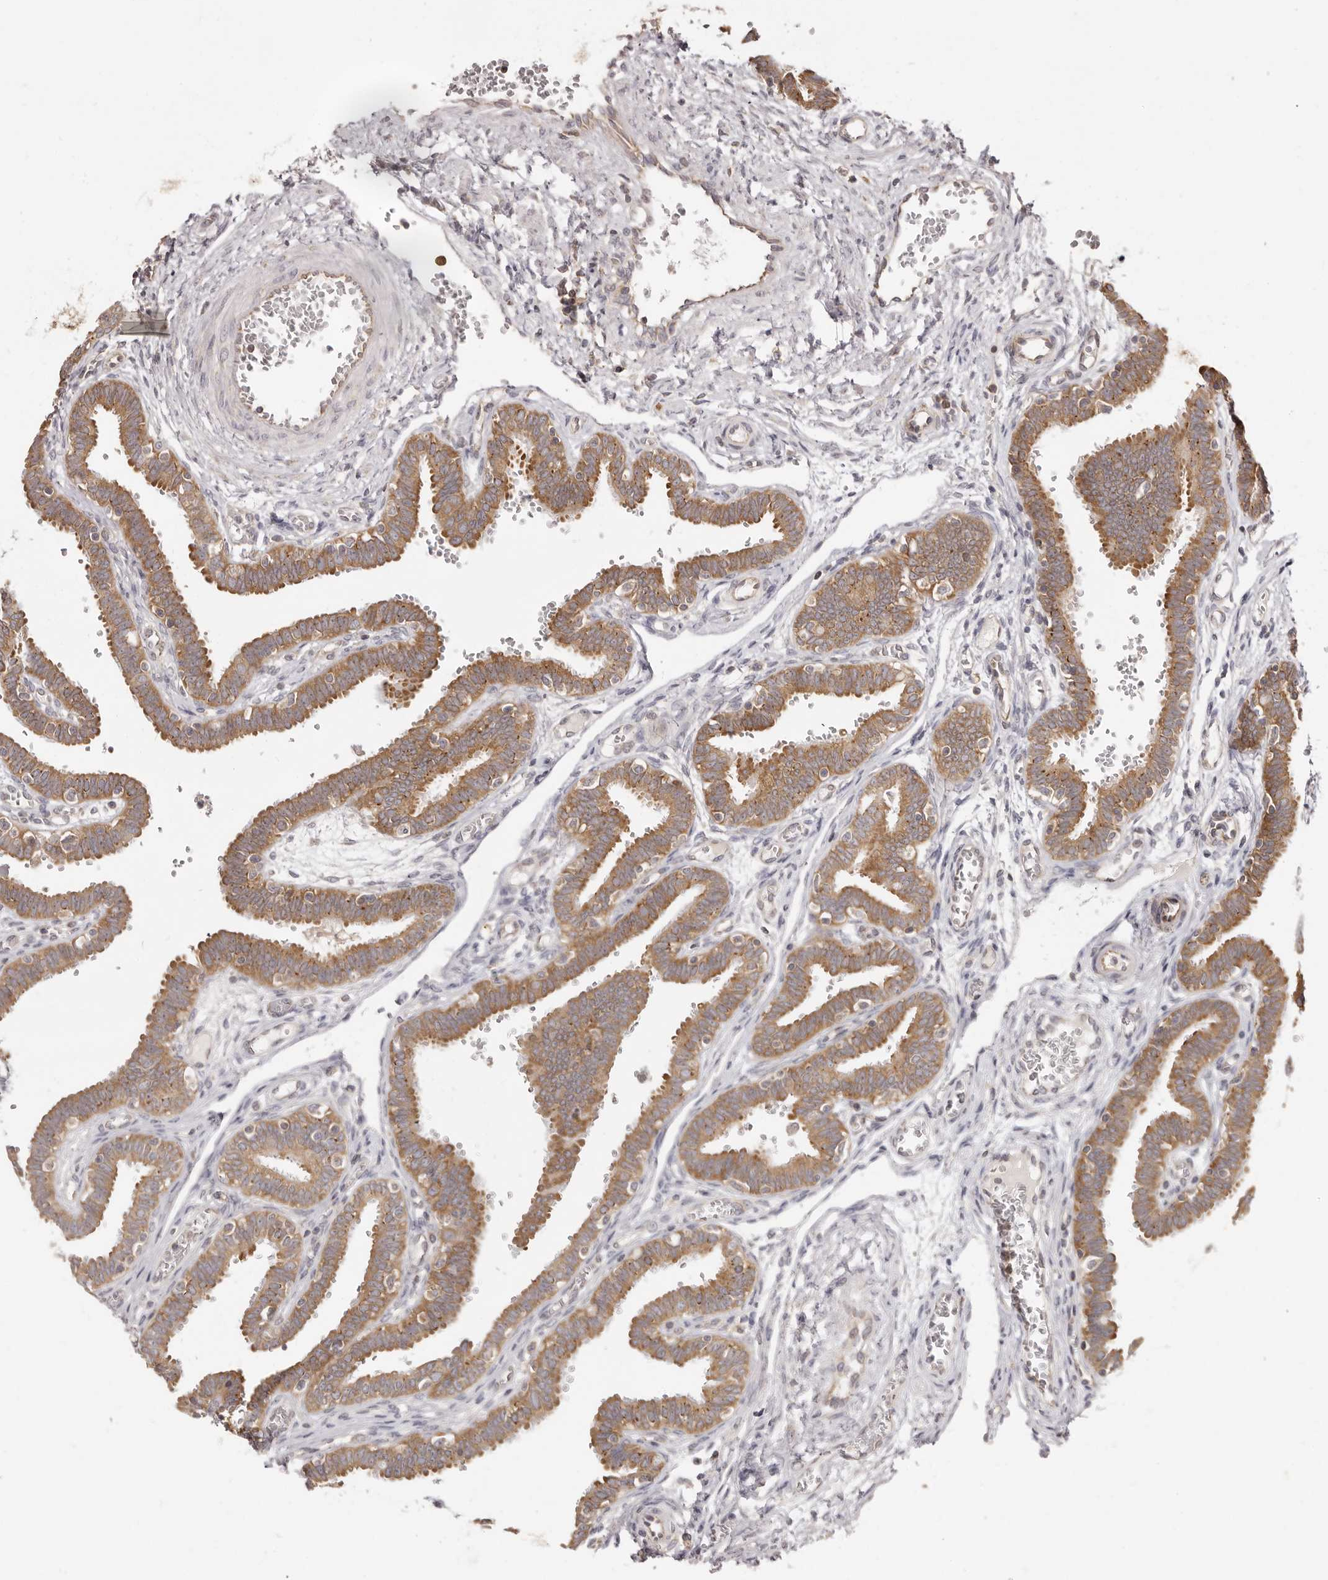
{"staining": {"intensity": "moderate", "quantity": ">75%", "location": "cytoplasmic/membranous"}, "tissue": "fallopian tube", "cell_type": "Glandular cells", "image_type": "normal", "snomed": [{"axis": "morphology", "description": "Normal tissue, NOS"}, {"axis": "topography", "description": "Fallopian tube"}, {"axis": "topography", "description": "Placenta"}], "caption": "Glandular cells reveal medium levels of moderate cytoplasmic/membranous staining in approximately >75% of cells in normal fallopian tube. Using DAB (3,3'-diaminobenzidine) (brown) and hematoxylin (blue) stains, captured at high magnification using brightfield microscopy.", "gene": "EEF1E1", "patient": {"sex": "female", "age": 32}}